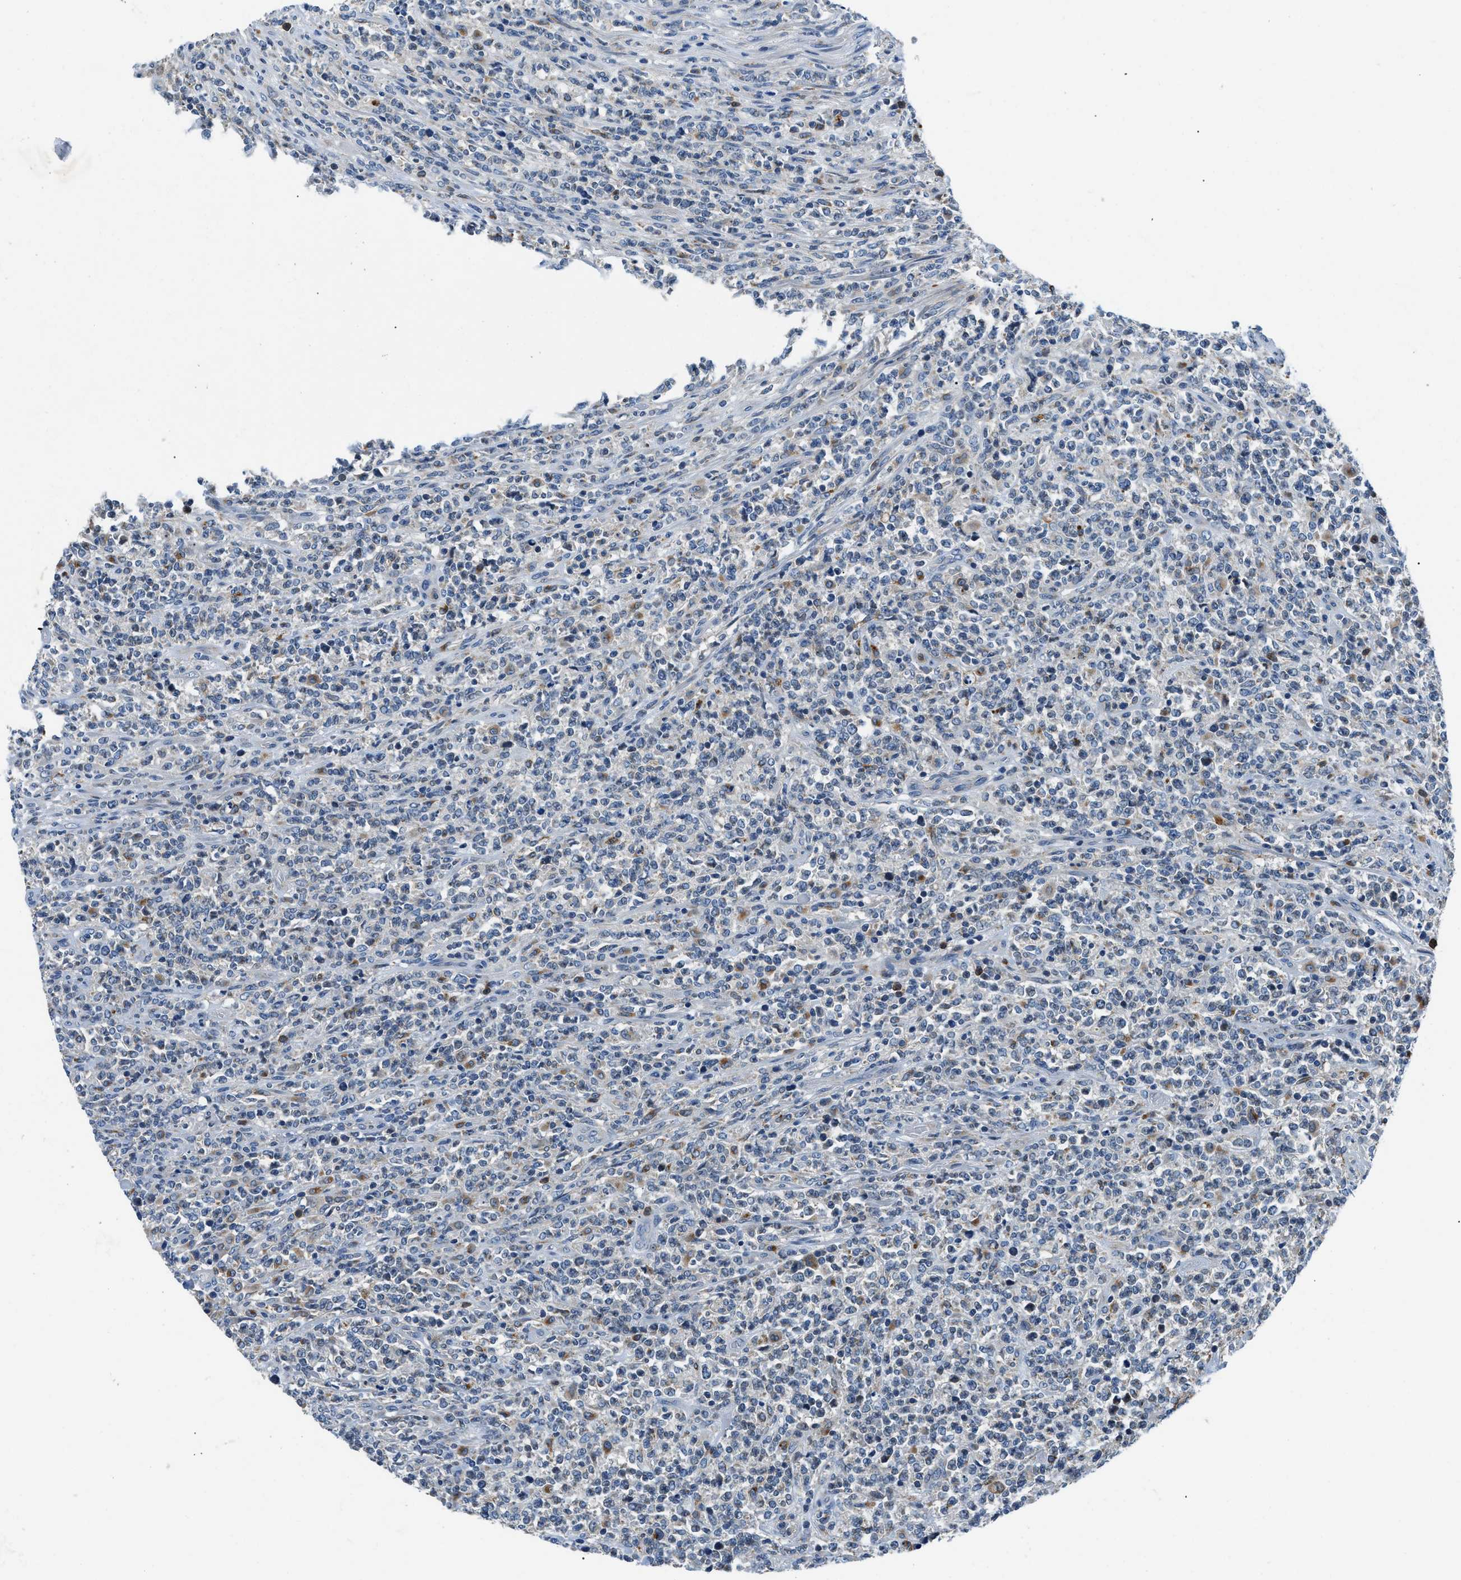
{"staining": {"intensity": "negative", "quantity": "none", "location": "none"}, "tissue": "lymphoma", "cell_type": "Tumor cells", "image_type": "cancer", "snomed": [{"axis": "morphology", "description": "Malignant lymphoma, non-Hodgkin's type, High grade"}, {"axis": "topography", "description": "Soft tissue"}], "caption": "This is an IHC micrograph of lymphoma. There is no expression in tumor cells.", "gene": "ADGRE3", "patient": {"sex": "male", "age": 18}}